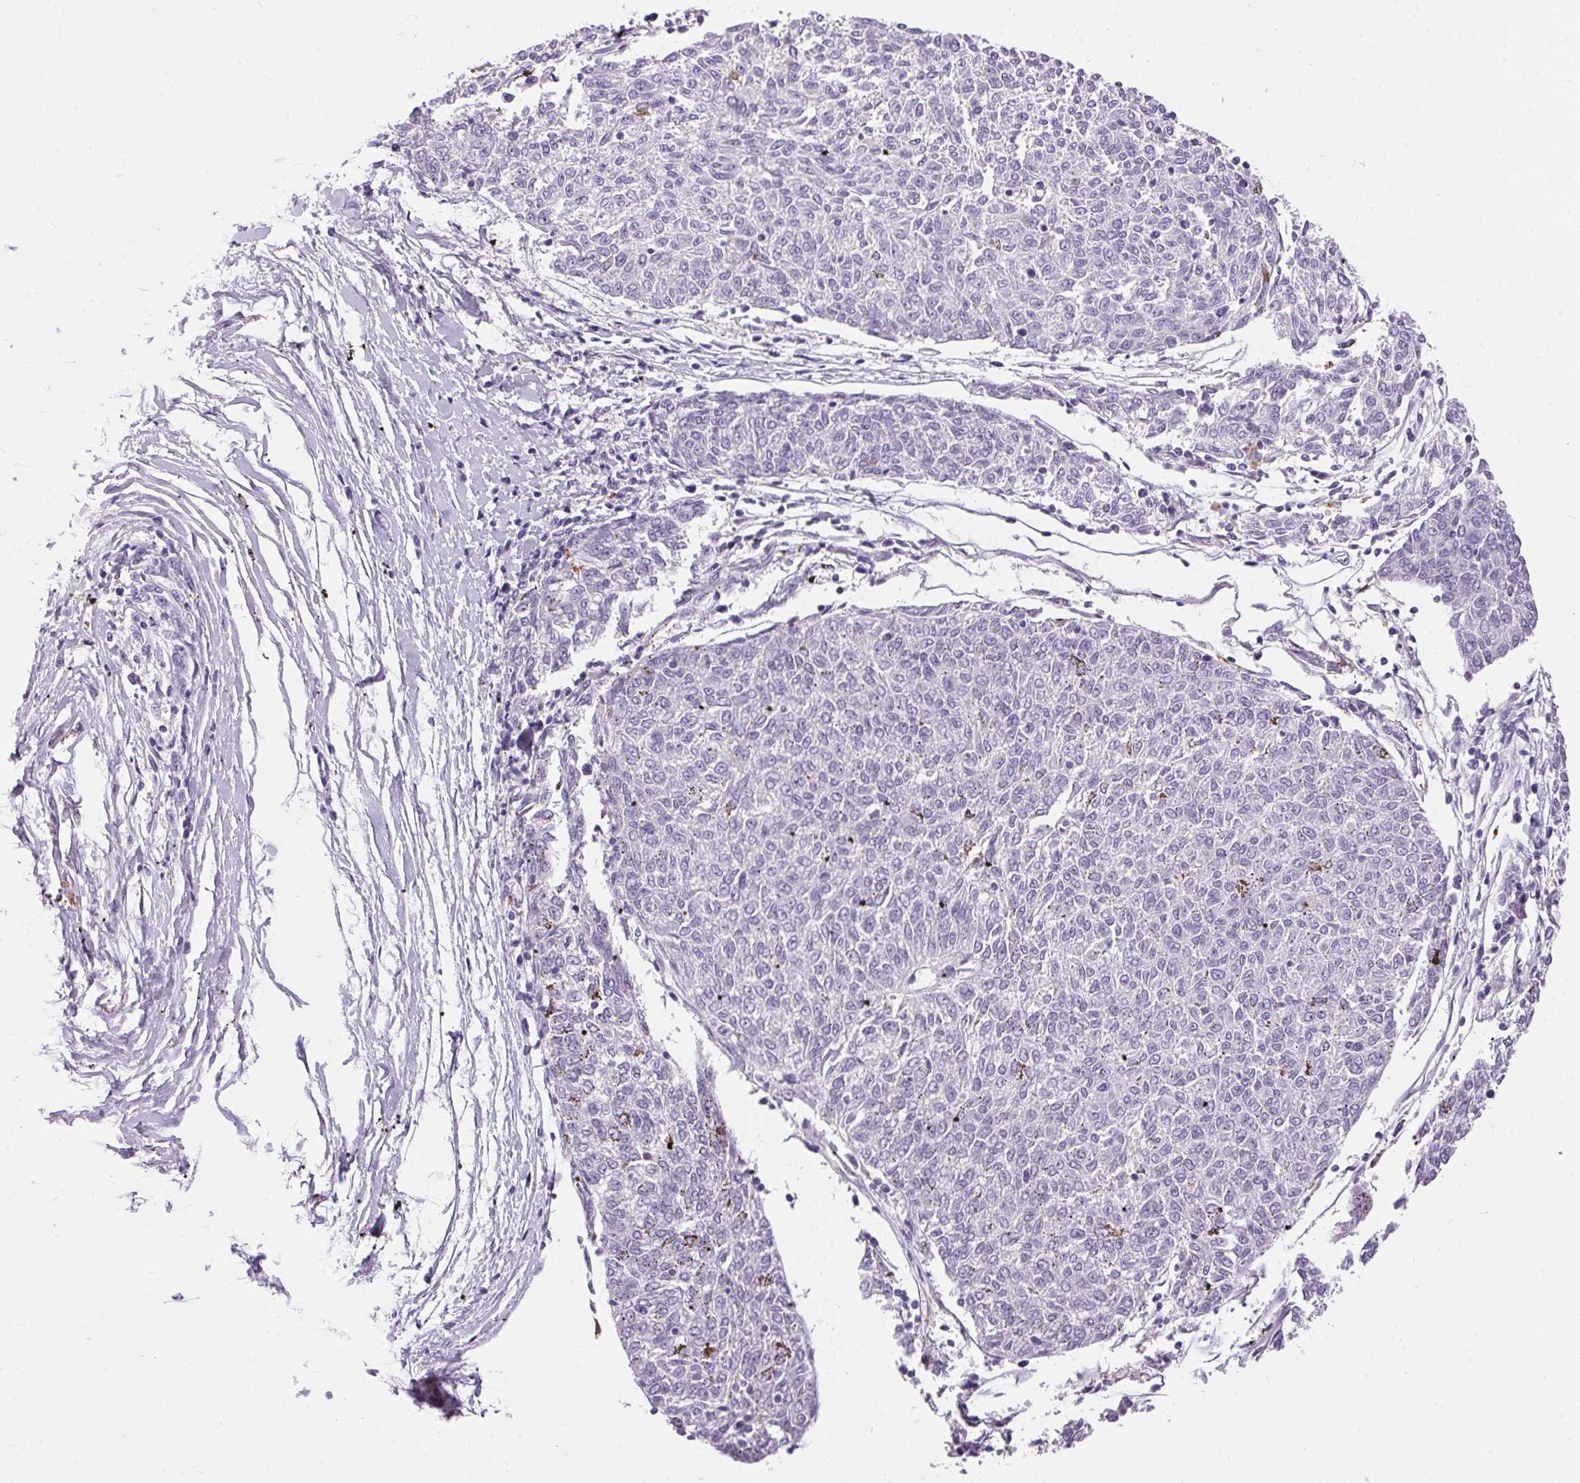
{"staining": {"intensity": "negative", "quantity": "none", "location": "none"}, "tissue": "melanoma", "cell_type": "Tumor cells", "image_type": "cancer", "snomed": [{"axis": "morphology", "description": "Malignant melanoma, NOS"}, {"axis": "topography", "description": "Skin"}], "caption": "Immunohistochemistry image of melanoma stained for a protein (brown), which shows no staining in tumor cells. Nuclei are stained in blue.", "gene": "PNLIPRP3", "patient": {"sex": "female", "age": 72}}